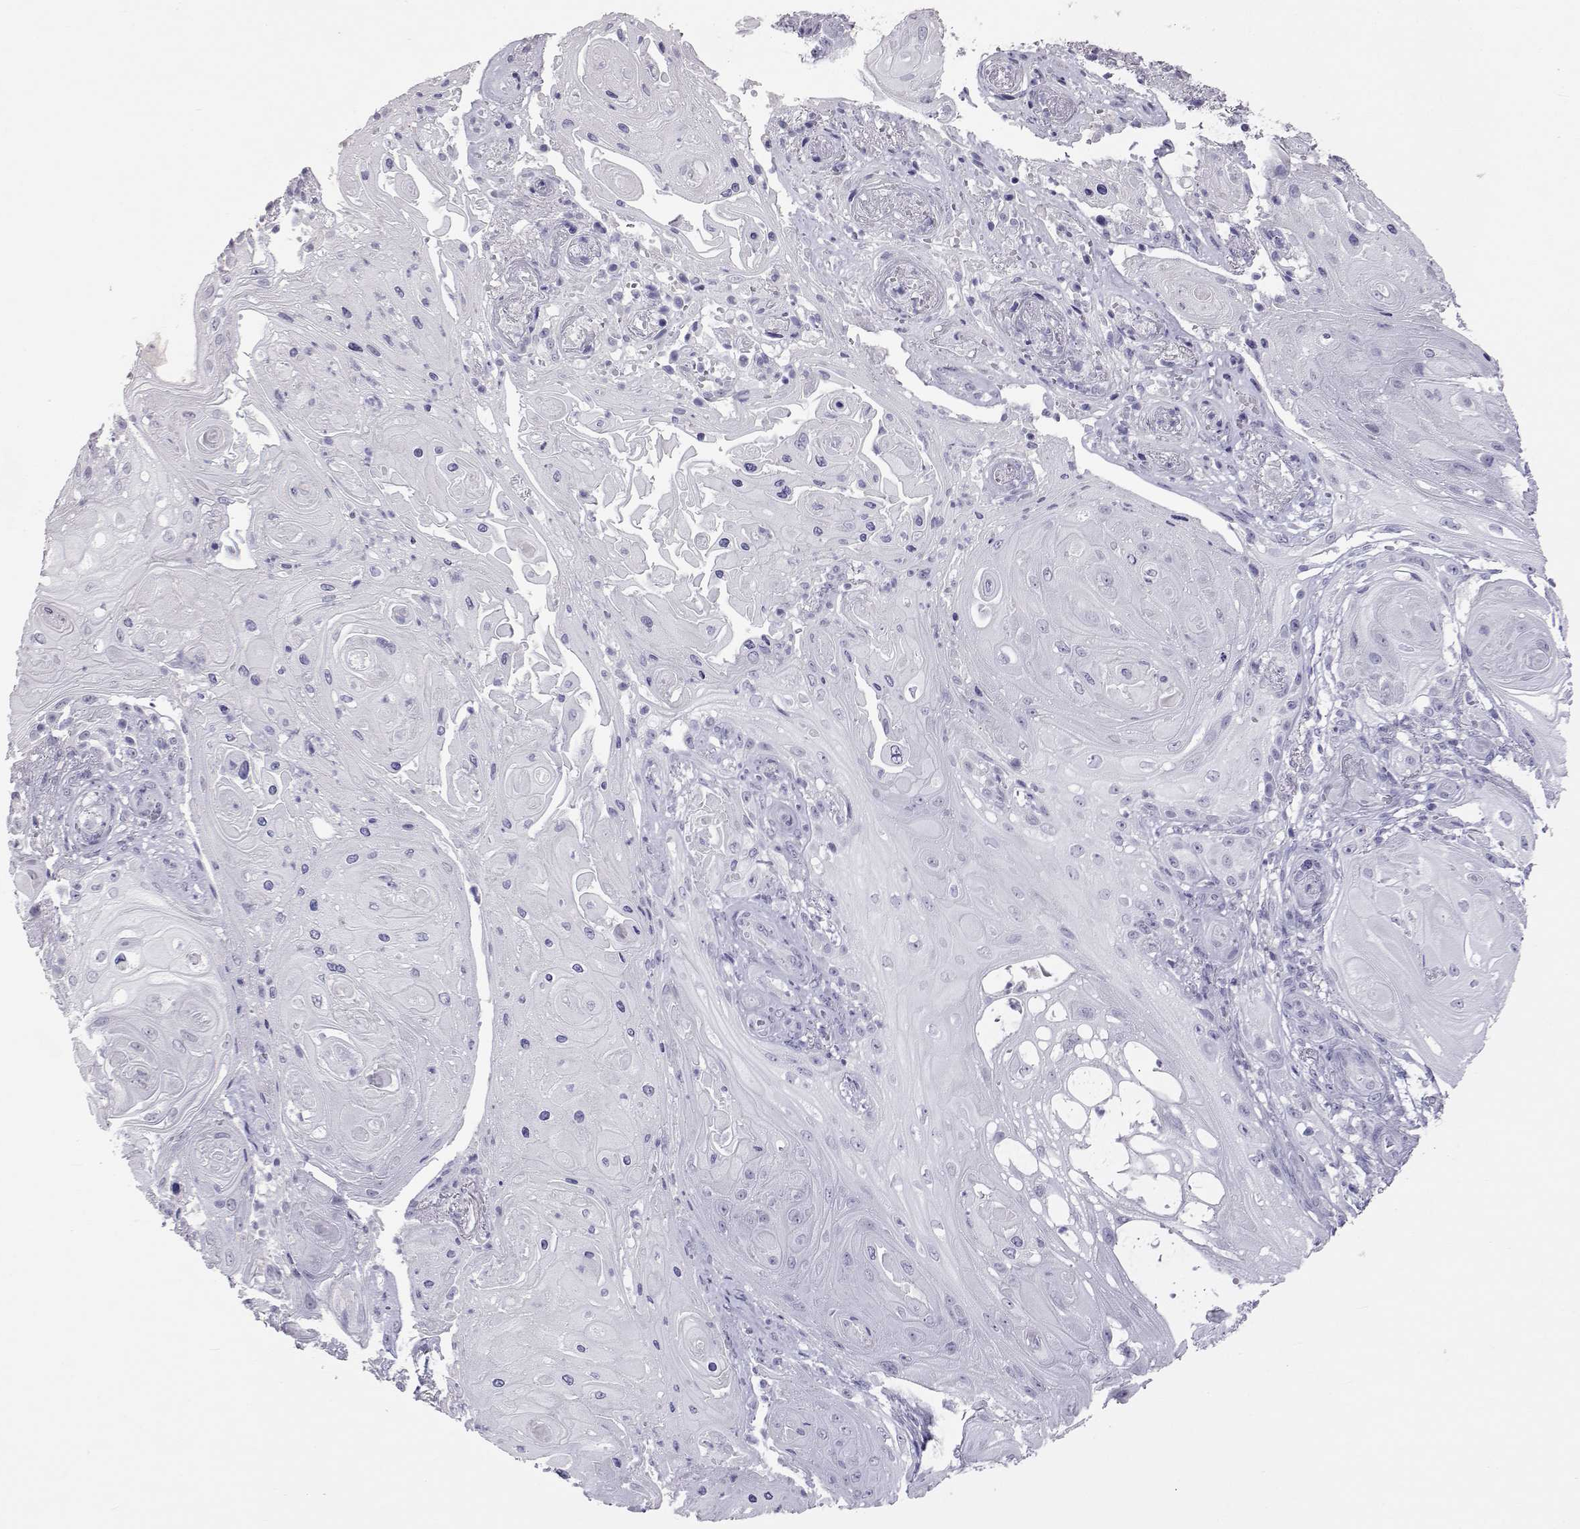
{"staining": {"intensity": "negative", "quantity": "none", "location": "none"}, "tissue": "skin cancer", "cell_type": "Tumor cells", "image_type": "cancer", "snomed": [{"axis": "morphology", "description": "Squamous cell carcinoma, NOS"}, {"axis": "topography", "description": "Skin"}], "caption": "This is a micrograph of IHC staining of skin cancer (squamous cell carcinoma), which shows no expression in tumor cells.", "gene": "PMCH", "patient": {"sex": "male", "age": 62}}